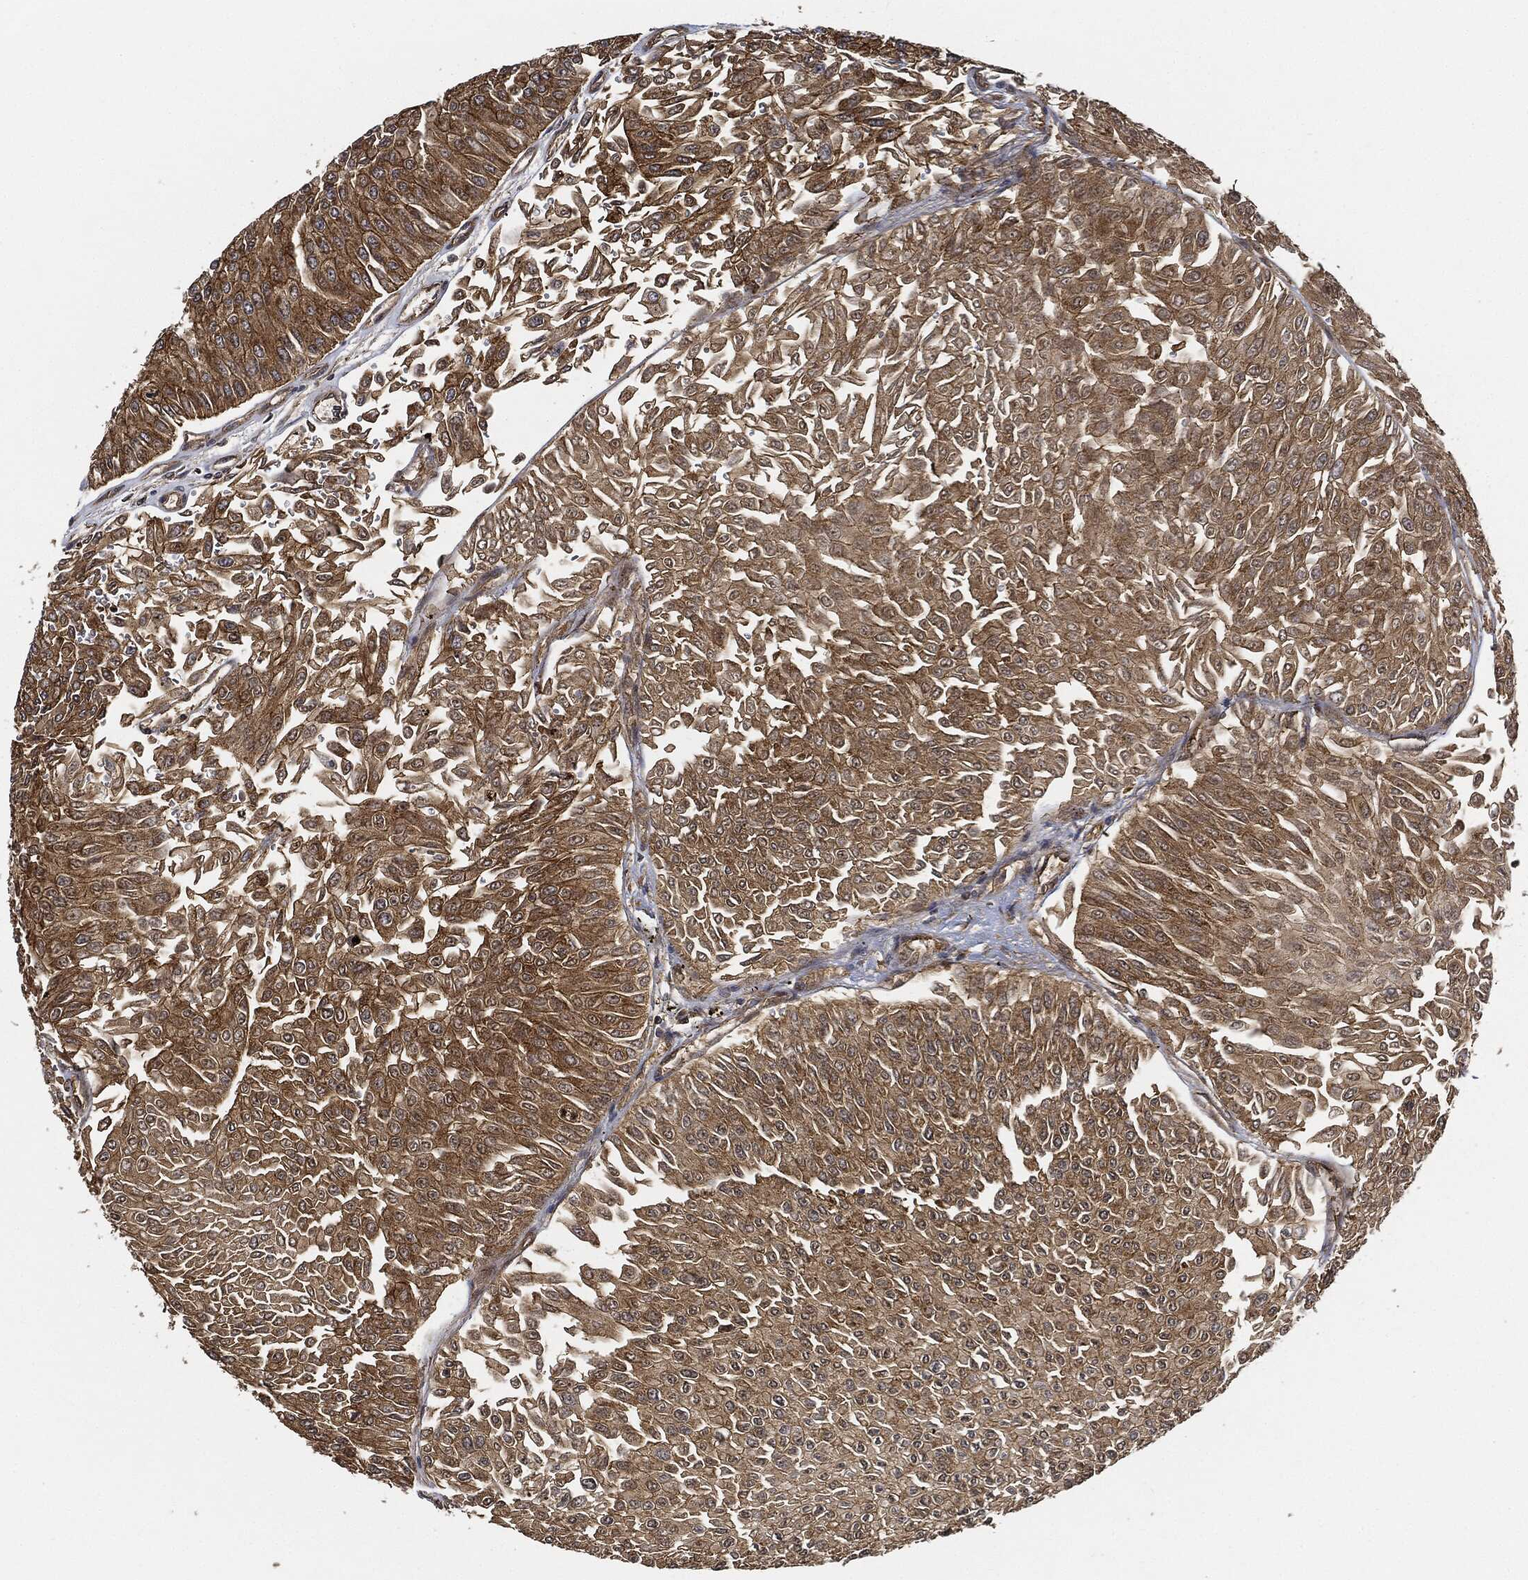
{"staining": {"intensity": "strong", "quantity": "25%-75%", "location": "cytoplasmic/membranous"}, "tissue": "urothelial cancer", "cell_type": "Tumor cells", "image_type": "cancer", "snomed": [{"axis": "morphology", "description": "Urothelial carcinoma, Low grade"}, {"axis": "topography", "description": "Urinary bladder"}], "caption": "Immunohistochemical staining of urothelial cancer demonstrates high levels of strong cytoplasmic/membranous positivity in about 25%-75% of tumor cells. The protein is shown in brown color, while the nuclei are stained blue.", "gene": "MAP3K3", "patient": {"sex": "male", "age": 67}}